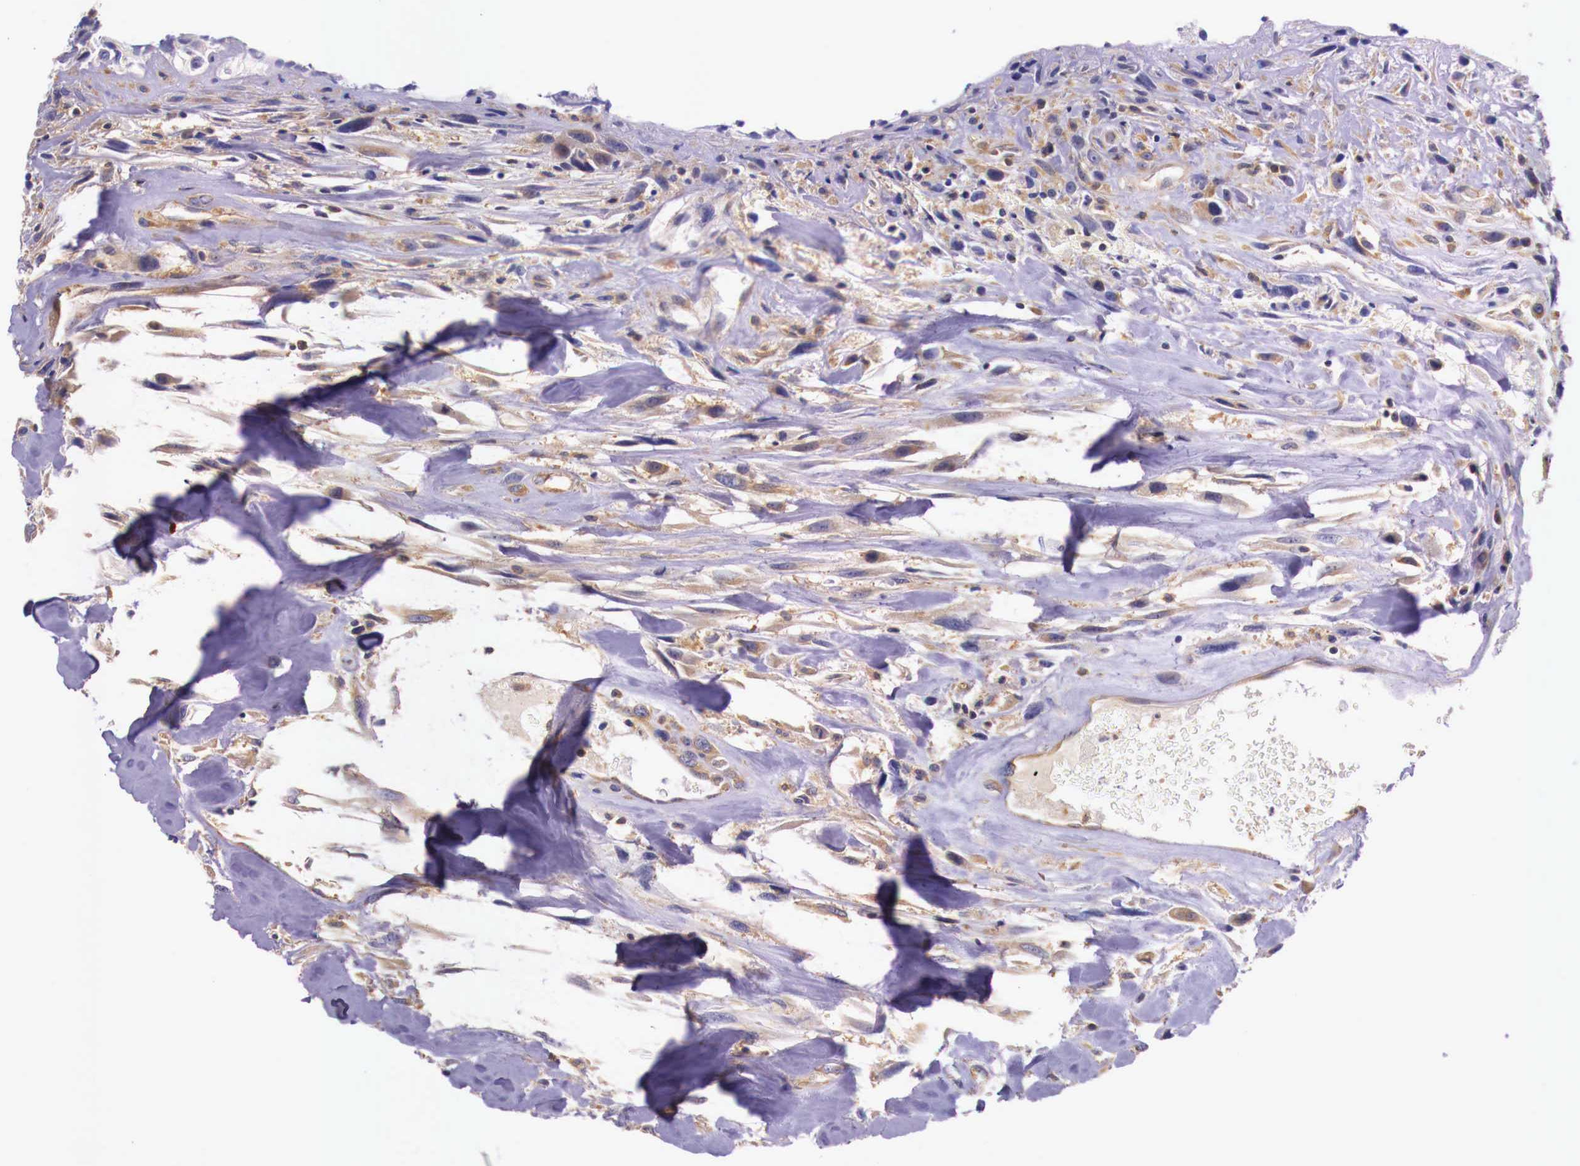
{"staining": {"intensity": "weak", "quantity": ">75%", "location": "cytoplasmic/membranous"}, "tissue": "breast cancer", "cell_type": "Tumor cells", "image_type": "cancer", "snomed": [{"axis": "morphology", "description": "Neoplasm, malignant, NOS"}, {"axis": "topography", "description": "Breast"}], "caption": "Immunohistochemistry (IHC) of breast cancer (malignant neoplasm) reveals low levels of weak cytoplasmic/membranous staining in about >75% of tumor cells.", "gene": "GRIPAP1", "patient": {"sex": "female", "age": 50}}